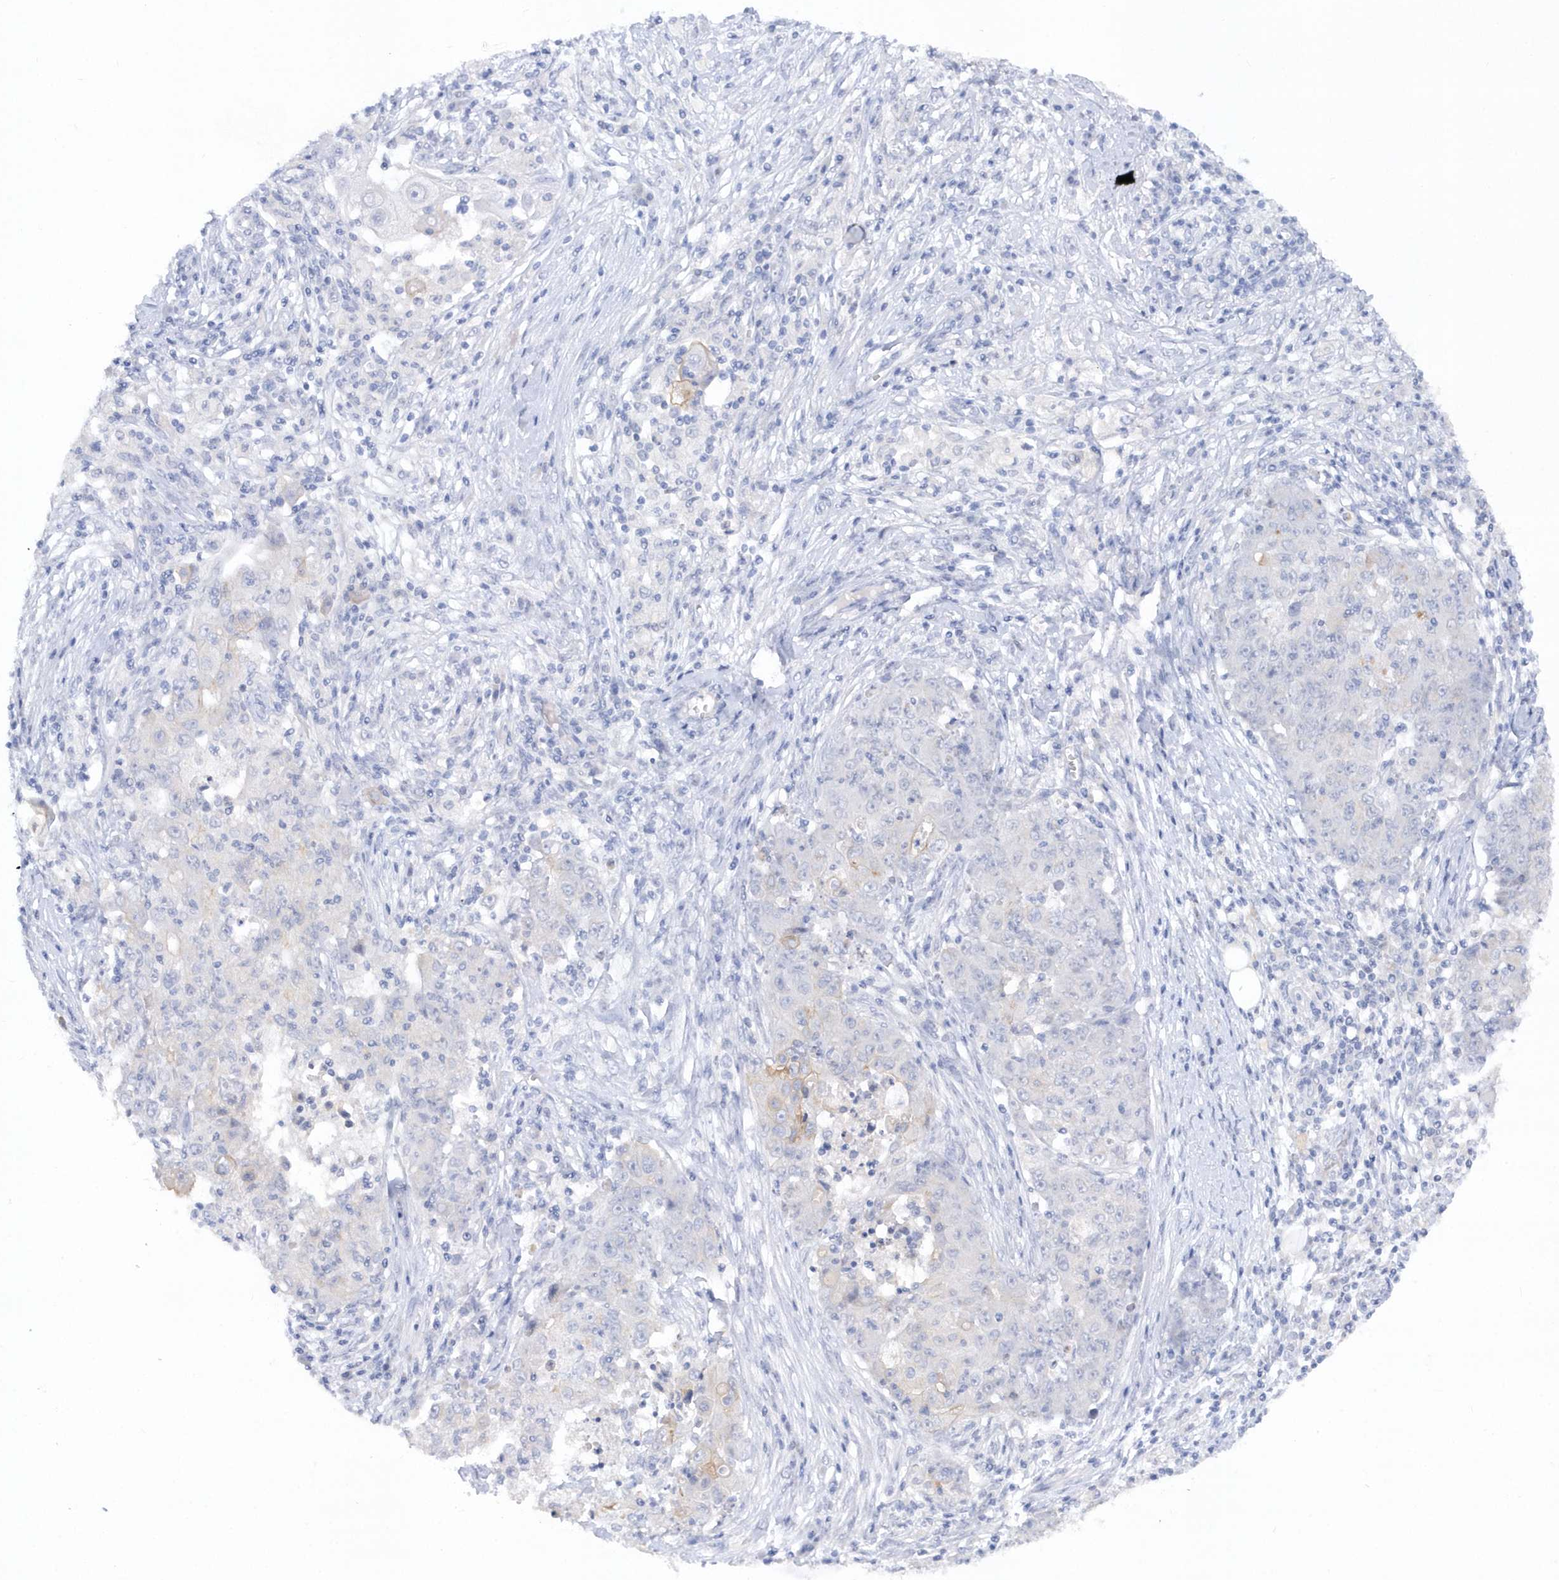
{"staining": {"intensity": "negative", "quantity": "none", "location": "none"}, "tissue": "ovarian cancer", "cell_type": "Tumor cells", "image_type": "cancer", "snomed": [{"axis": "morphology", "description": "Carcinoma, endometroid"}, {"axis": "topography", "description": "Ovary"}], "caption": "Tumor cells are negative for protein expression in human ovarian cancer (endometroid carcinoma). (DAB (3,3'-diaminobenzidine) immunohistochemistry (IHC) with hematoxylin counter stain).", "gene": "RPE", "patient": {"sex": "female", "age": 42}}